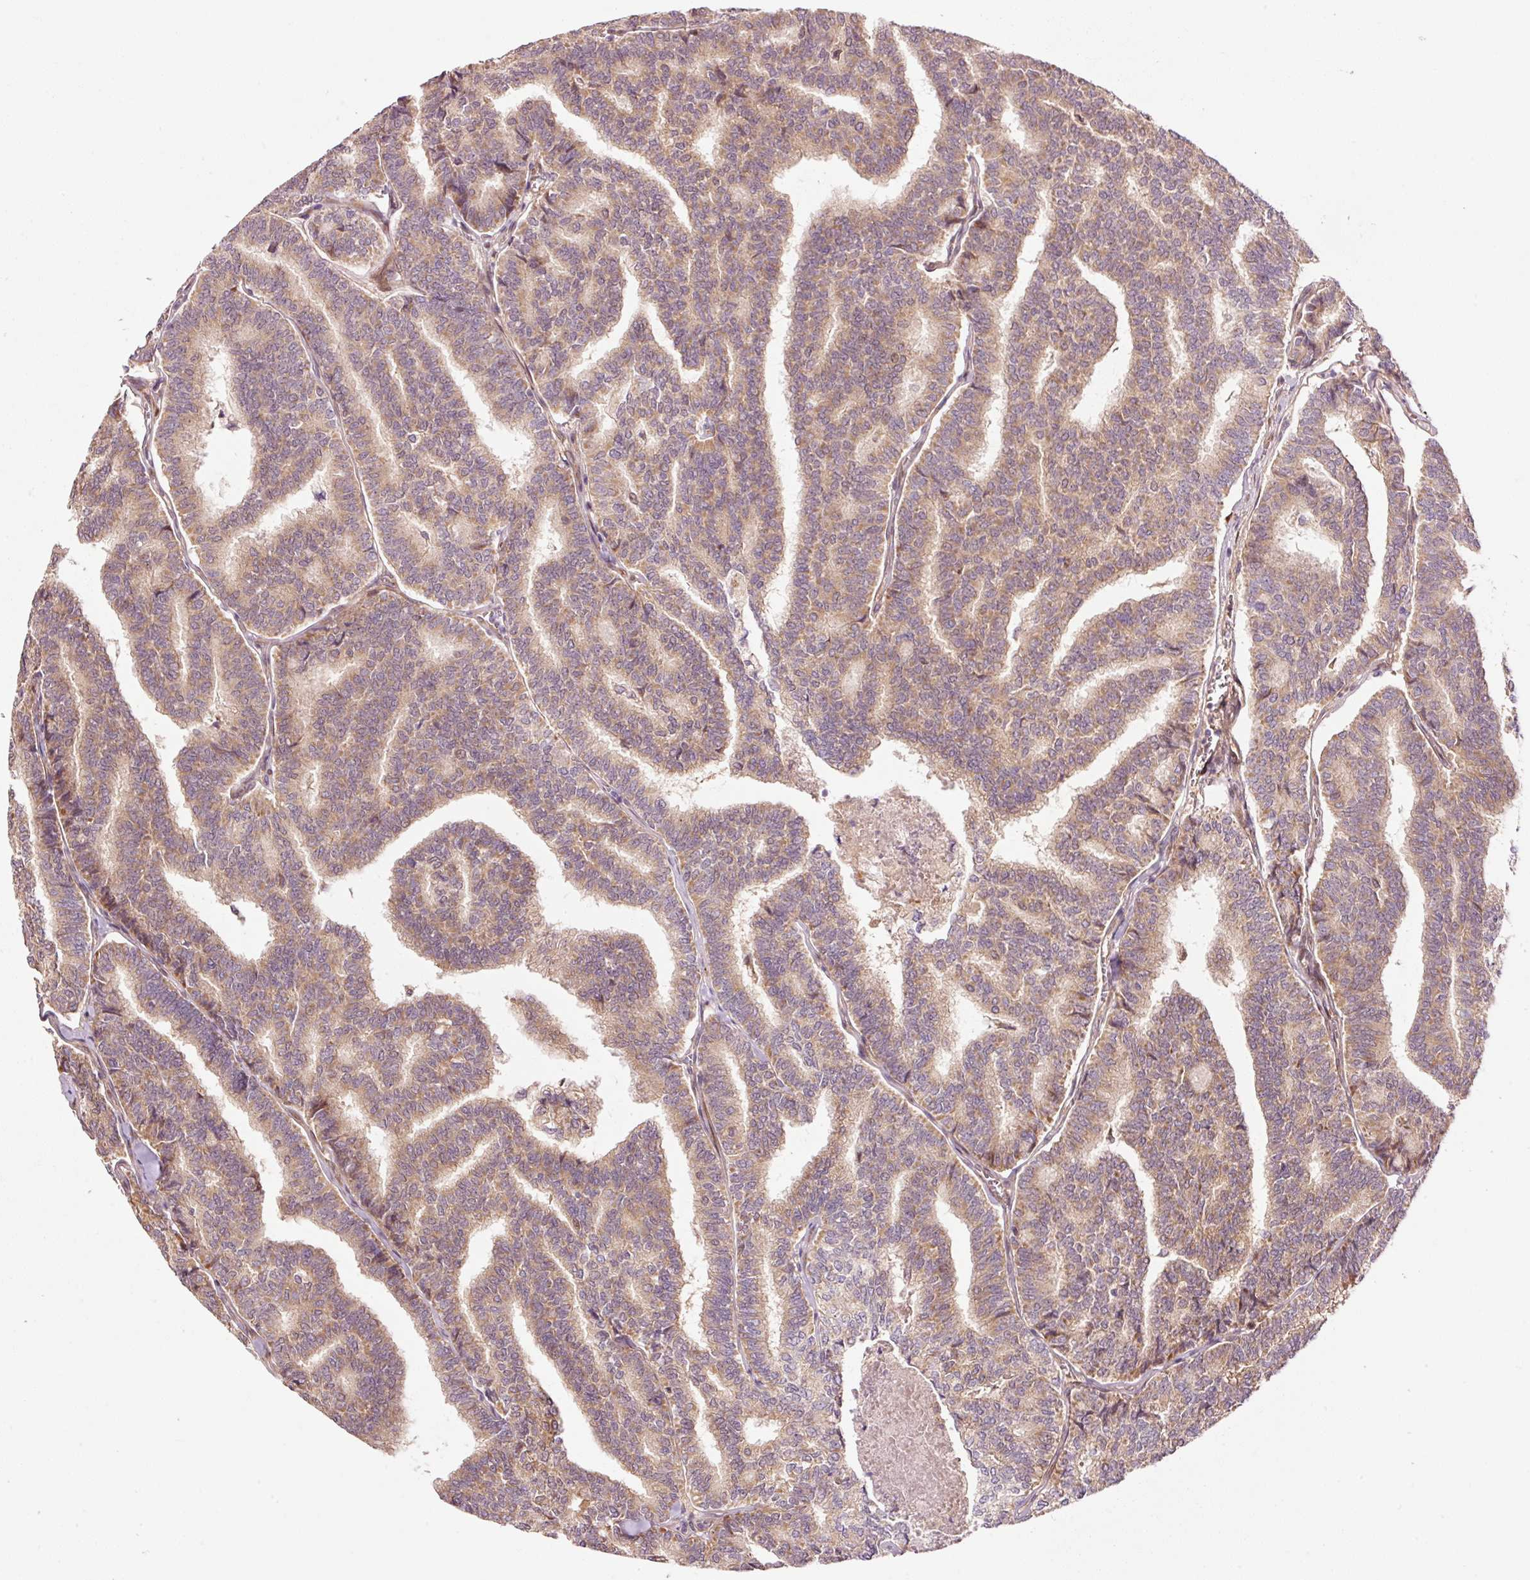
{"staining": {"intensity": "weak", "quantity": ">75%", "location": "cytoplasmic/membranous"}, "tissue": "thyroid cancer", "cell_type": "Tumor cells", "image_type": "cancer", "snomed": [{"axis": "morphology", "description": "Papillary adenocarcinoma, NOS"}, {"axis": "topography", "description": "Thyroid gland"}], "caption": "The photomicrograph demonstrates a brown stain indicating the presence of a protein in the cytoplasmic/membranous of tumor cells in thyroid cancer.", "gene": "PPP1R14B", "patient": {"sex": "female", "age": 35}}